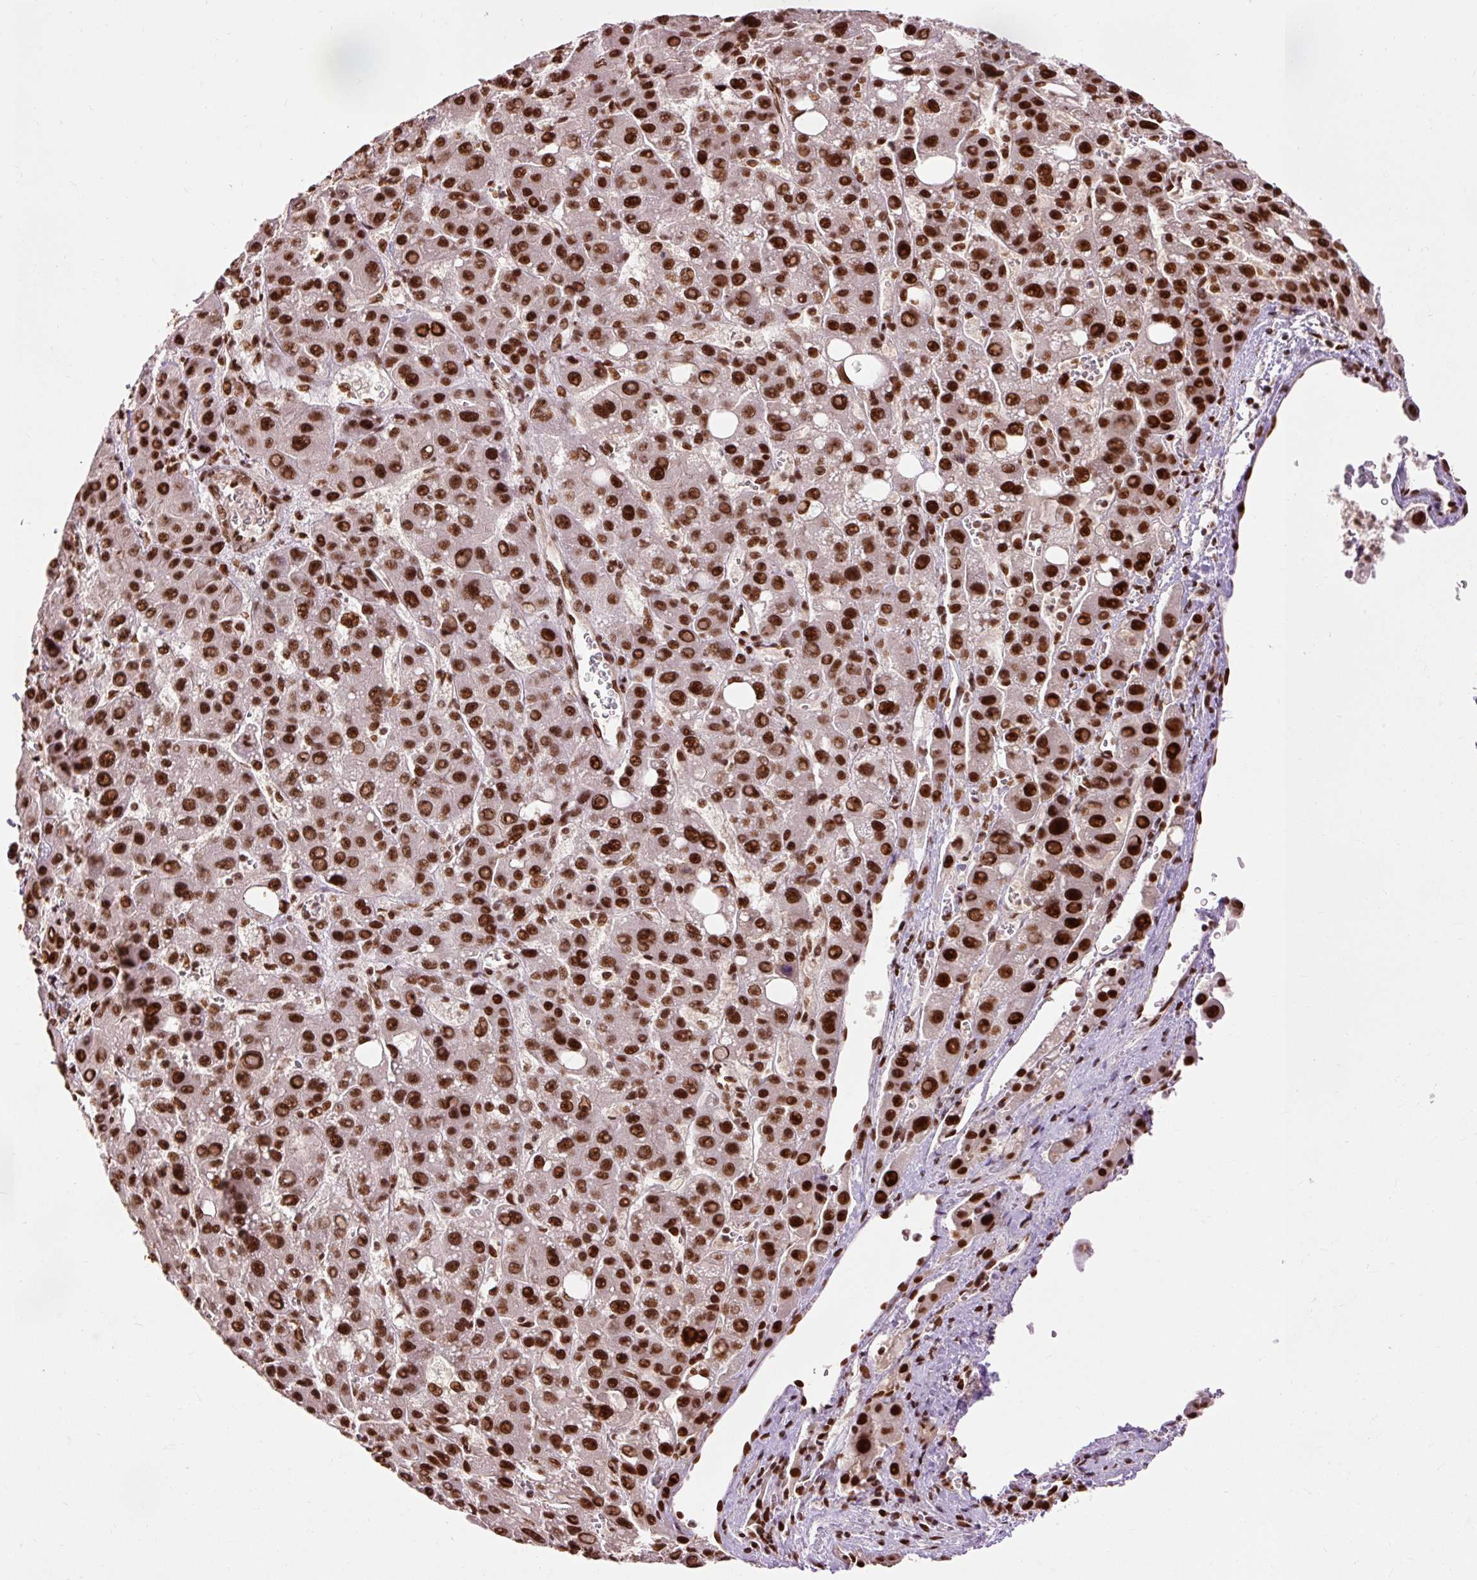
{"staining": {"intensity": "strong", "quantity": ">75%", "location": "nuclear"}, "tissue": "liver cancer", "cell_type": "Tumor cells", "image_type": "cancer", "snomed": [{"axis": "morphology", "description": "Carcinoma, Hepatocellular, NOS"}, {"axis": "topography", "description": "Liver"}], "caption": "High-power microscopy captured an immunohistochemistry (IHC) histopathology image of liver hepatocellular carcinoma, revealing strong nuclear staining in about >75% of tumor cells. (brown staining indicates protein expression, while blue staining denotes nuclei).", "gene": "ZBTB44", "patient": {"sex": "male", "age": 55}}